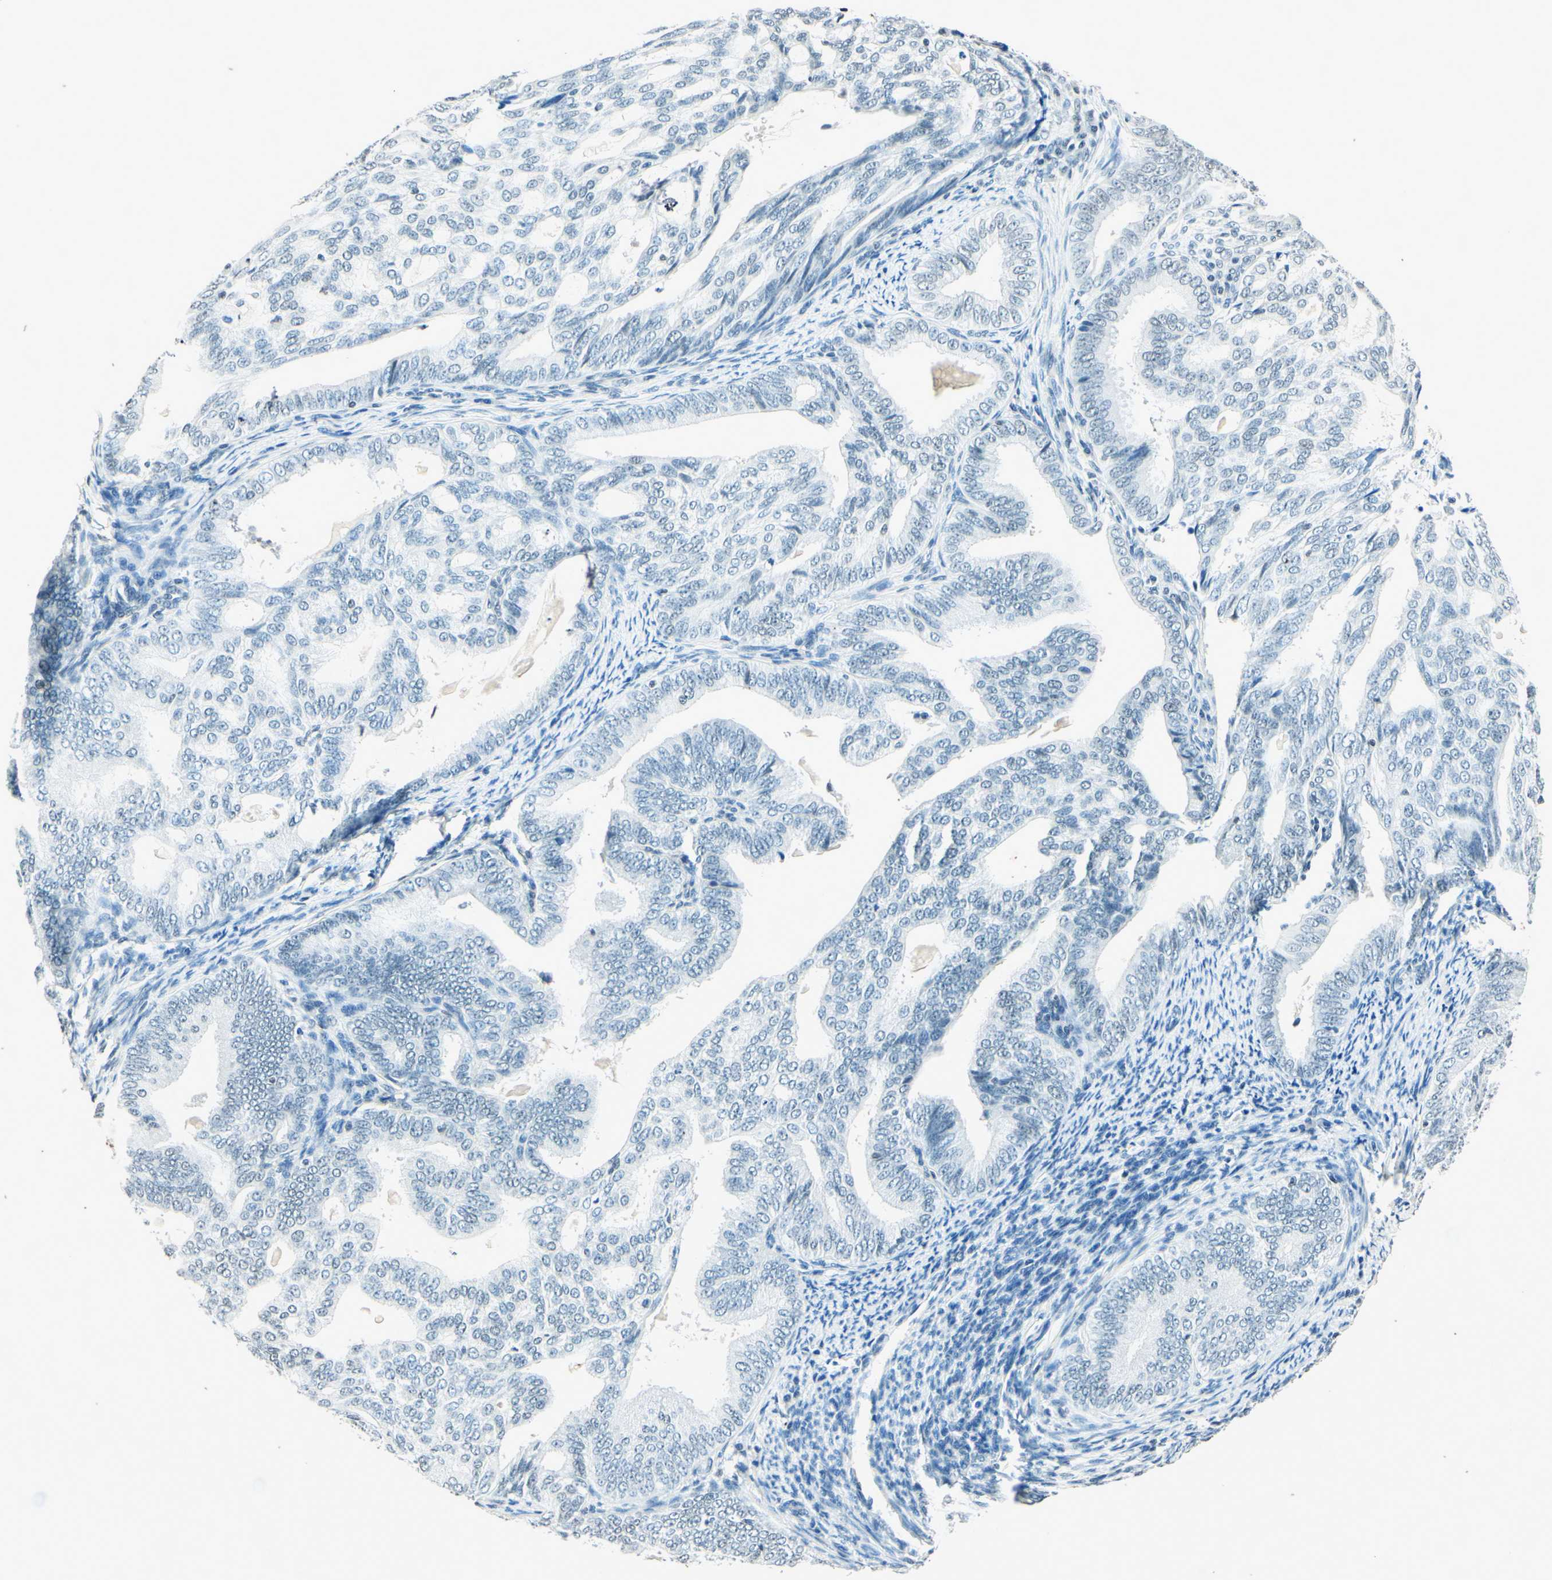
{"staining": {"intensity": "negative", "quantity": "none", "location": "none"}, "tissue": "endometrial cancer", "cell_type": "Tumor cells", "image_type": "cancer", "snomed": [{"axis": "morphology", "description": "Adenocarcinoma, NOS"}, {"axis": "topography", "description": "Endometrium"}], "caption": "This is a image of IHC staining of endometrial adenocarcinoma, which shows no staining in tumor cells. (DAB immunohistochemistry (IHC) visualized using brightfield microscopy, high magnification).", "gene": "MSH2", "patient": {"sex": "female", "age": 58}}